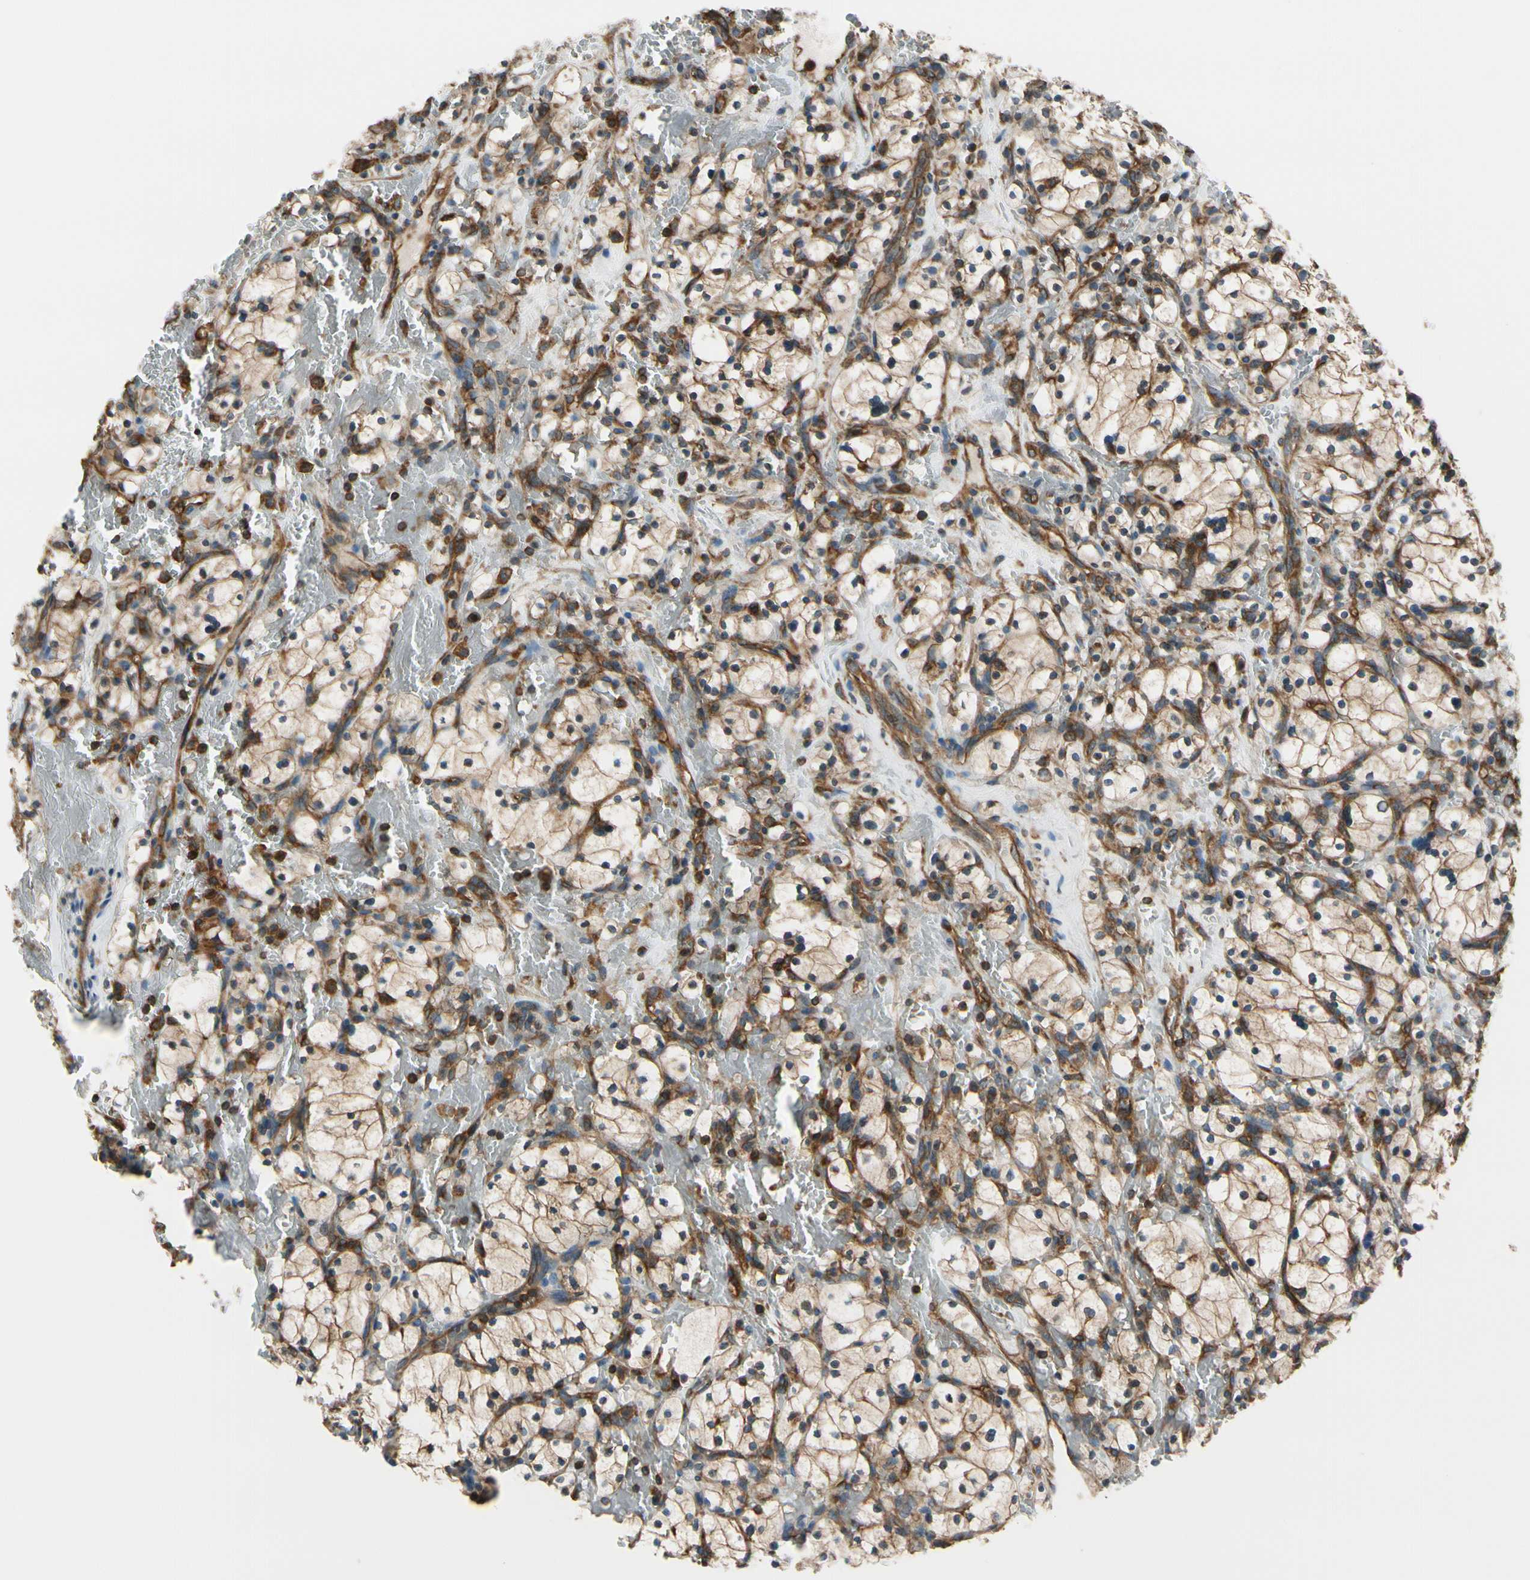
{"staining": {"intensity": "moderate", "quantity": "25%-75%", "location": "cytoplasmic/membranous"}, "tissue": "renal cancer", "cell_type": "Tumor cells", "image_type": "cancer", "snomed": [{"axis": "morphology", "description": "Adenocarcinoma, NOS"}, {"axis": "topography", "description": "Kidney"}], "caption": "IHC (DAB) staining of renal cancer (adenocarcinoma) exhibits moderate cytoplasmic/membranous protein staining in approximately 25%-75% of tumor cells.", "gene": "EPS15", "patient": {"sex": "female", "age": 83}}